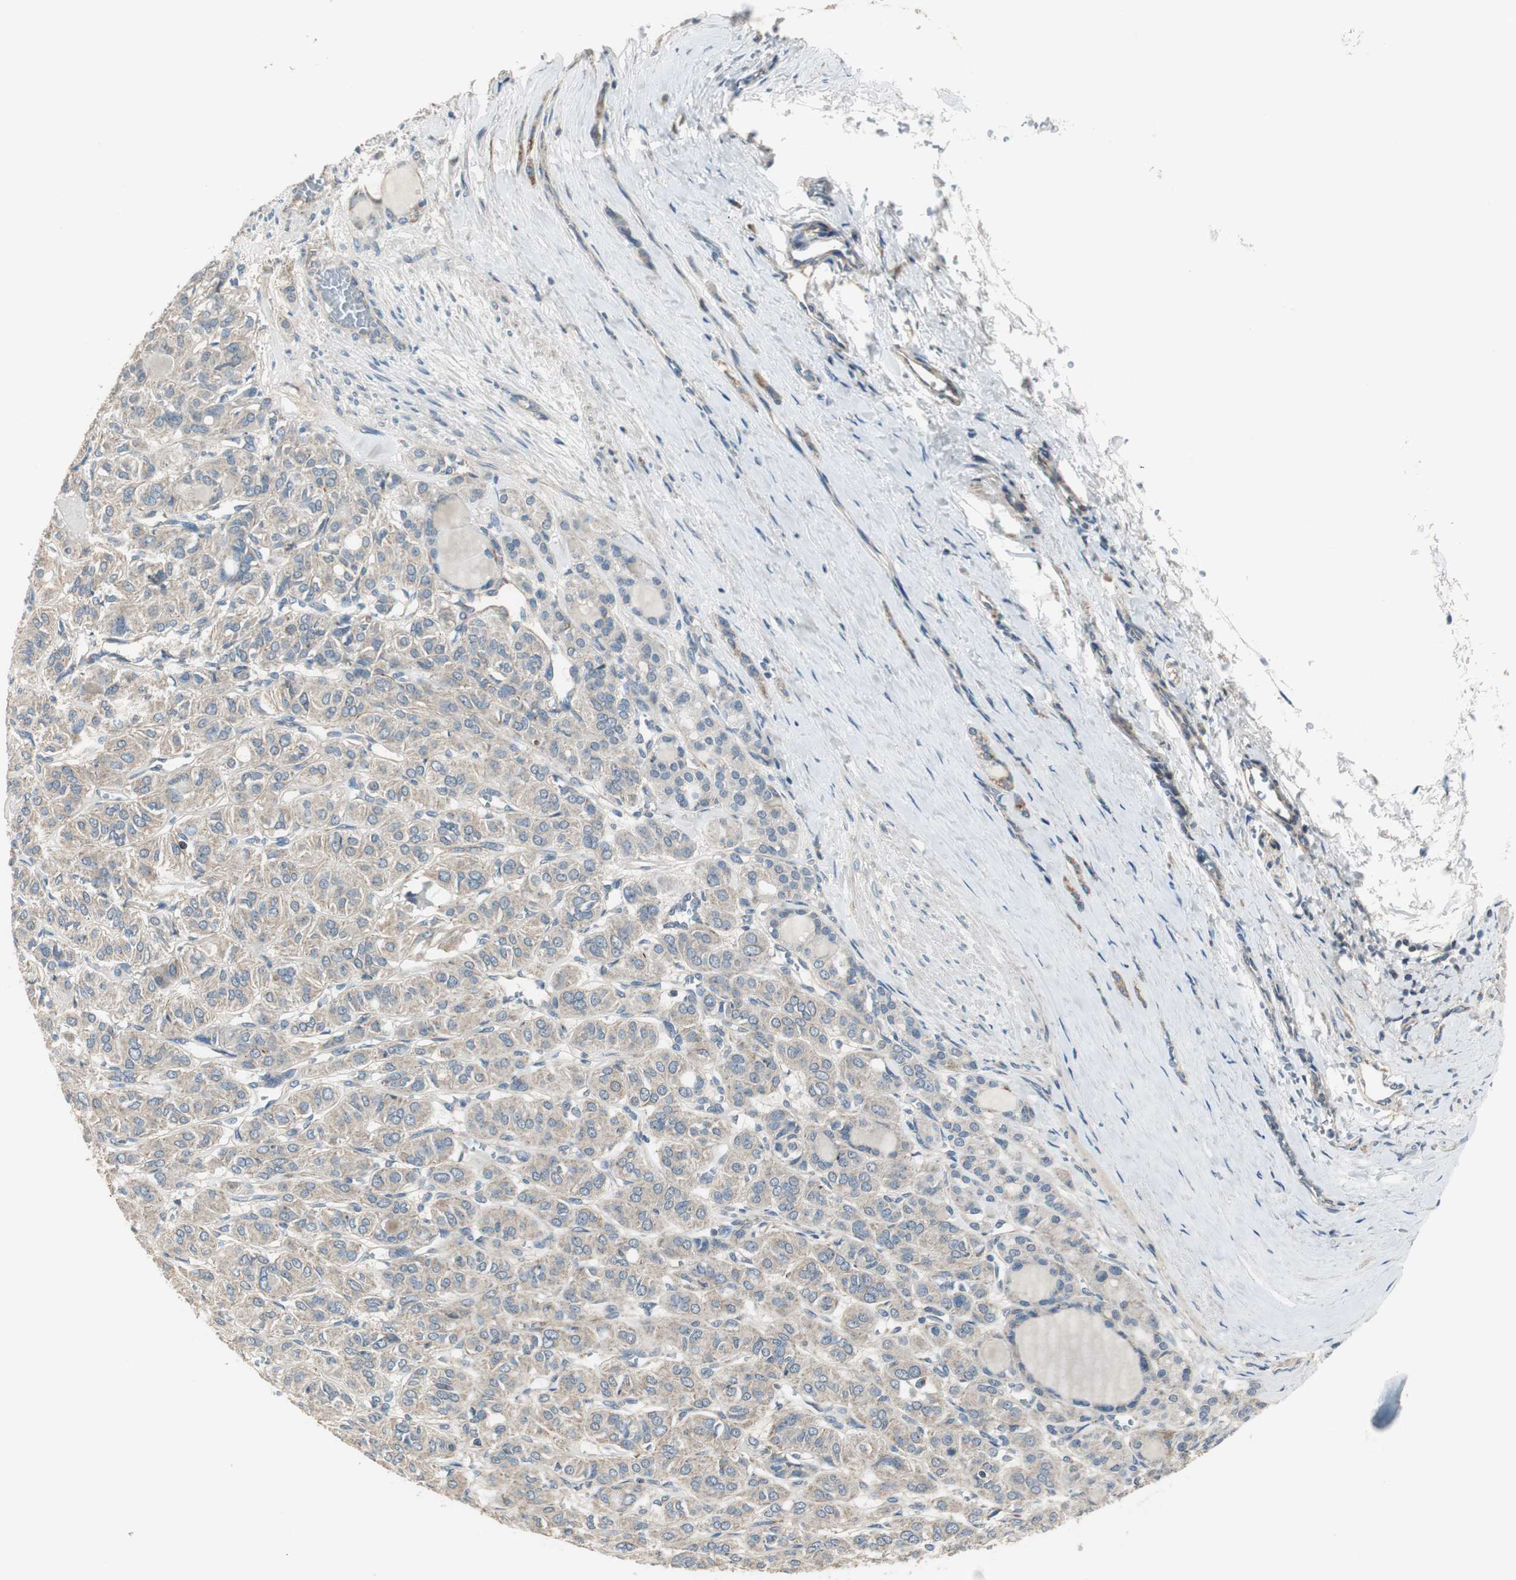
{"staining": {"intensity": "weak", "quantity": ">75%", "location": "cytoplasmic/membranous"}, "tissue": "thyroid cancer", "cell_type": "Tumor cells", "image_type": "cancer", "snomed": [{"axis": "morphology", "description": "Follicular adenoma carcinoma, NOS"}, {"axis": "topography", "description": "Thyroid gland"}], "caption": "Tumor cells display weak cytoplasmic/membranous staining in about >75% of cells in thyroid follicular adenoma carcinoma.", "gene": "MSTO1", "patient": {"sex": "female", "age": 71}}